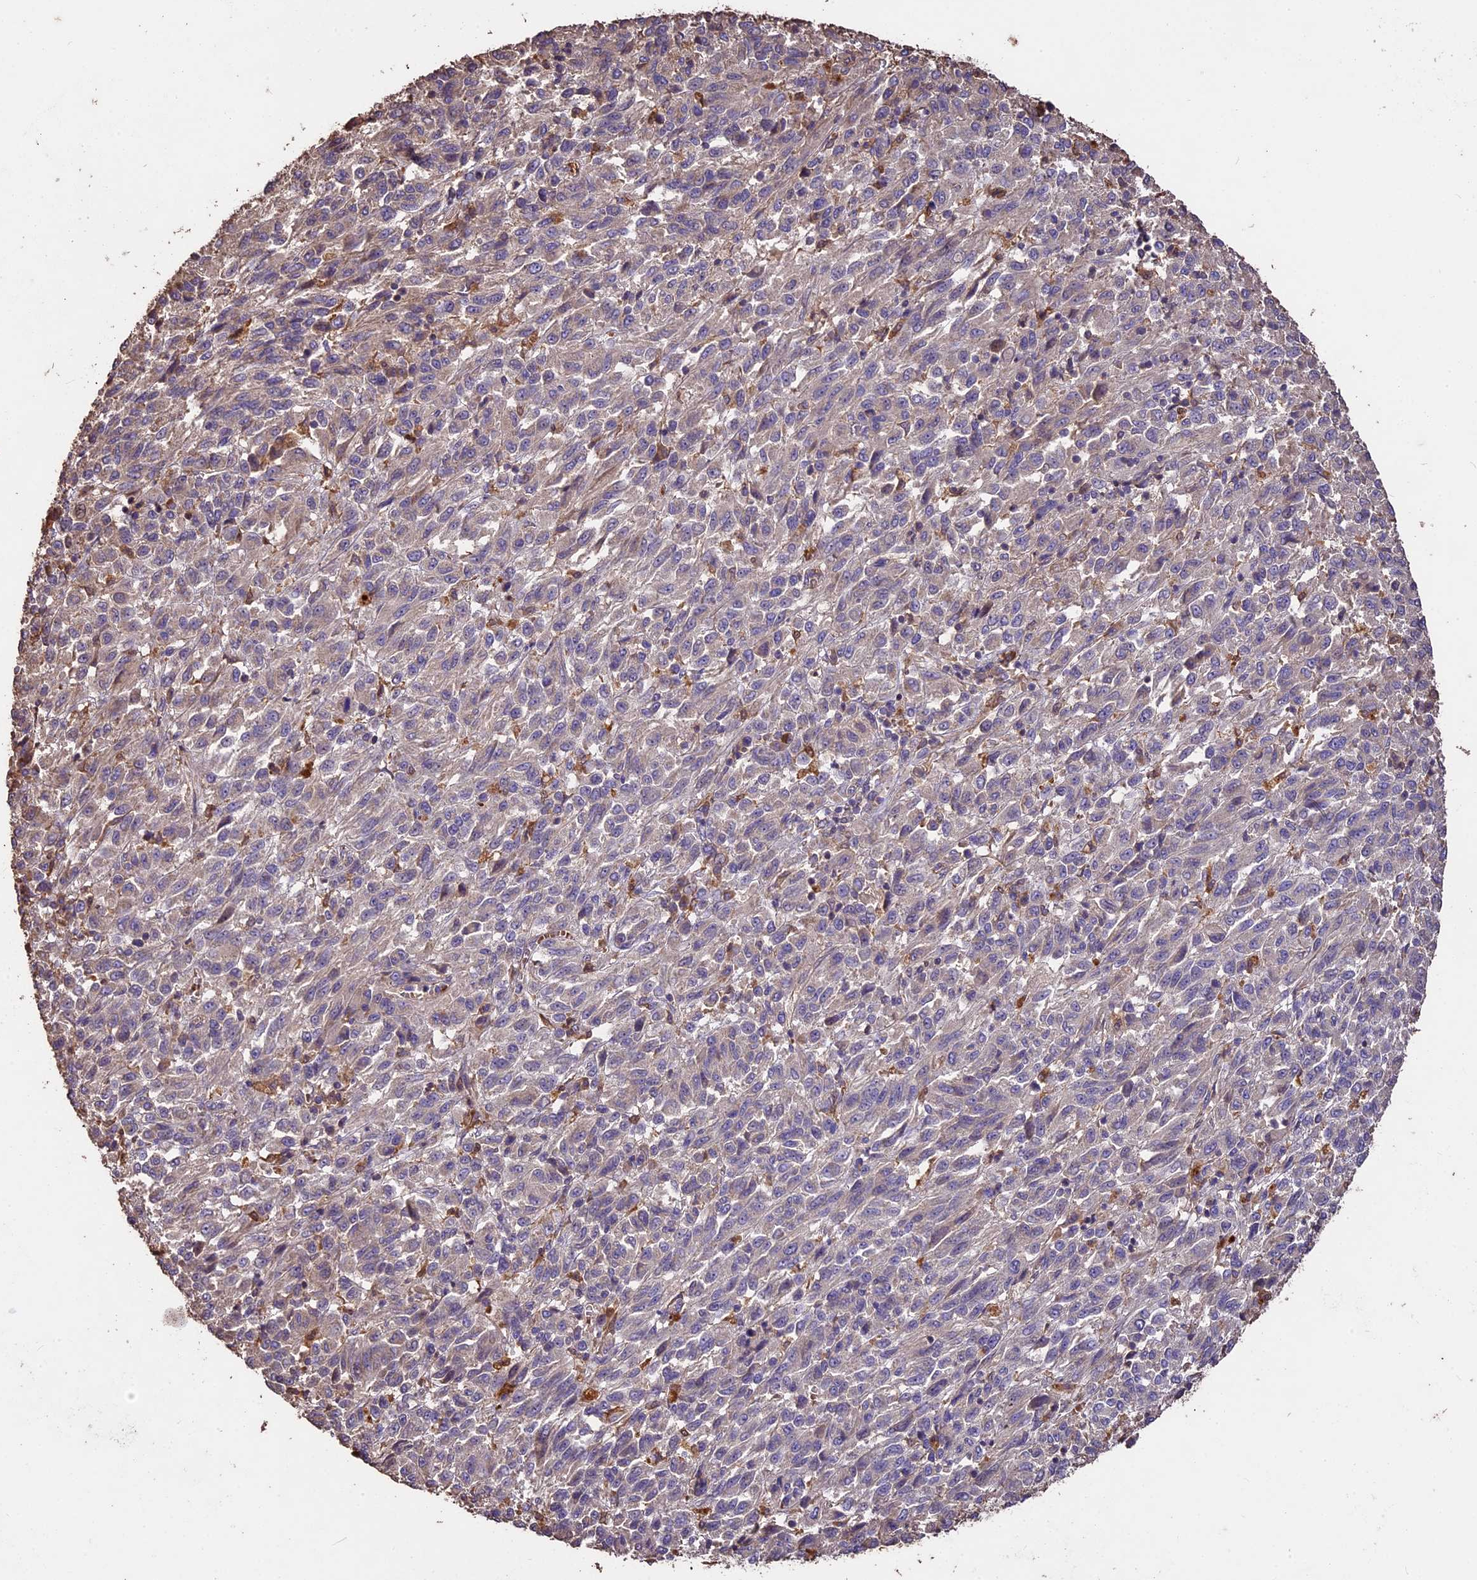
{"staining": {"intensity": "negative", "quantity": "none", "location": "none"}, "tissue": "melanoma", "cell_type": "Tumor cells", "image_type": "cancer", "snomed": [{"axis": "morphology", "description": "Malignant melanoma, Metastatic site"}, {"axis": "topography", "description": "Lung"}], "caption": "Immunohistochemistry histopathology image of neoplastic tissue: melanoma stained with DAB (3,3'-diaminobenzidine) exhibits no significant protein expression in tumor cells. The staining was performed using DAB to visualize the protein expression in brown, while the nuclei were stained in blue with hematoxylin (Magnification: 20x).", "gene": "CRLF1", "patient": {"sex": "male", "age": 64}}